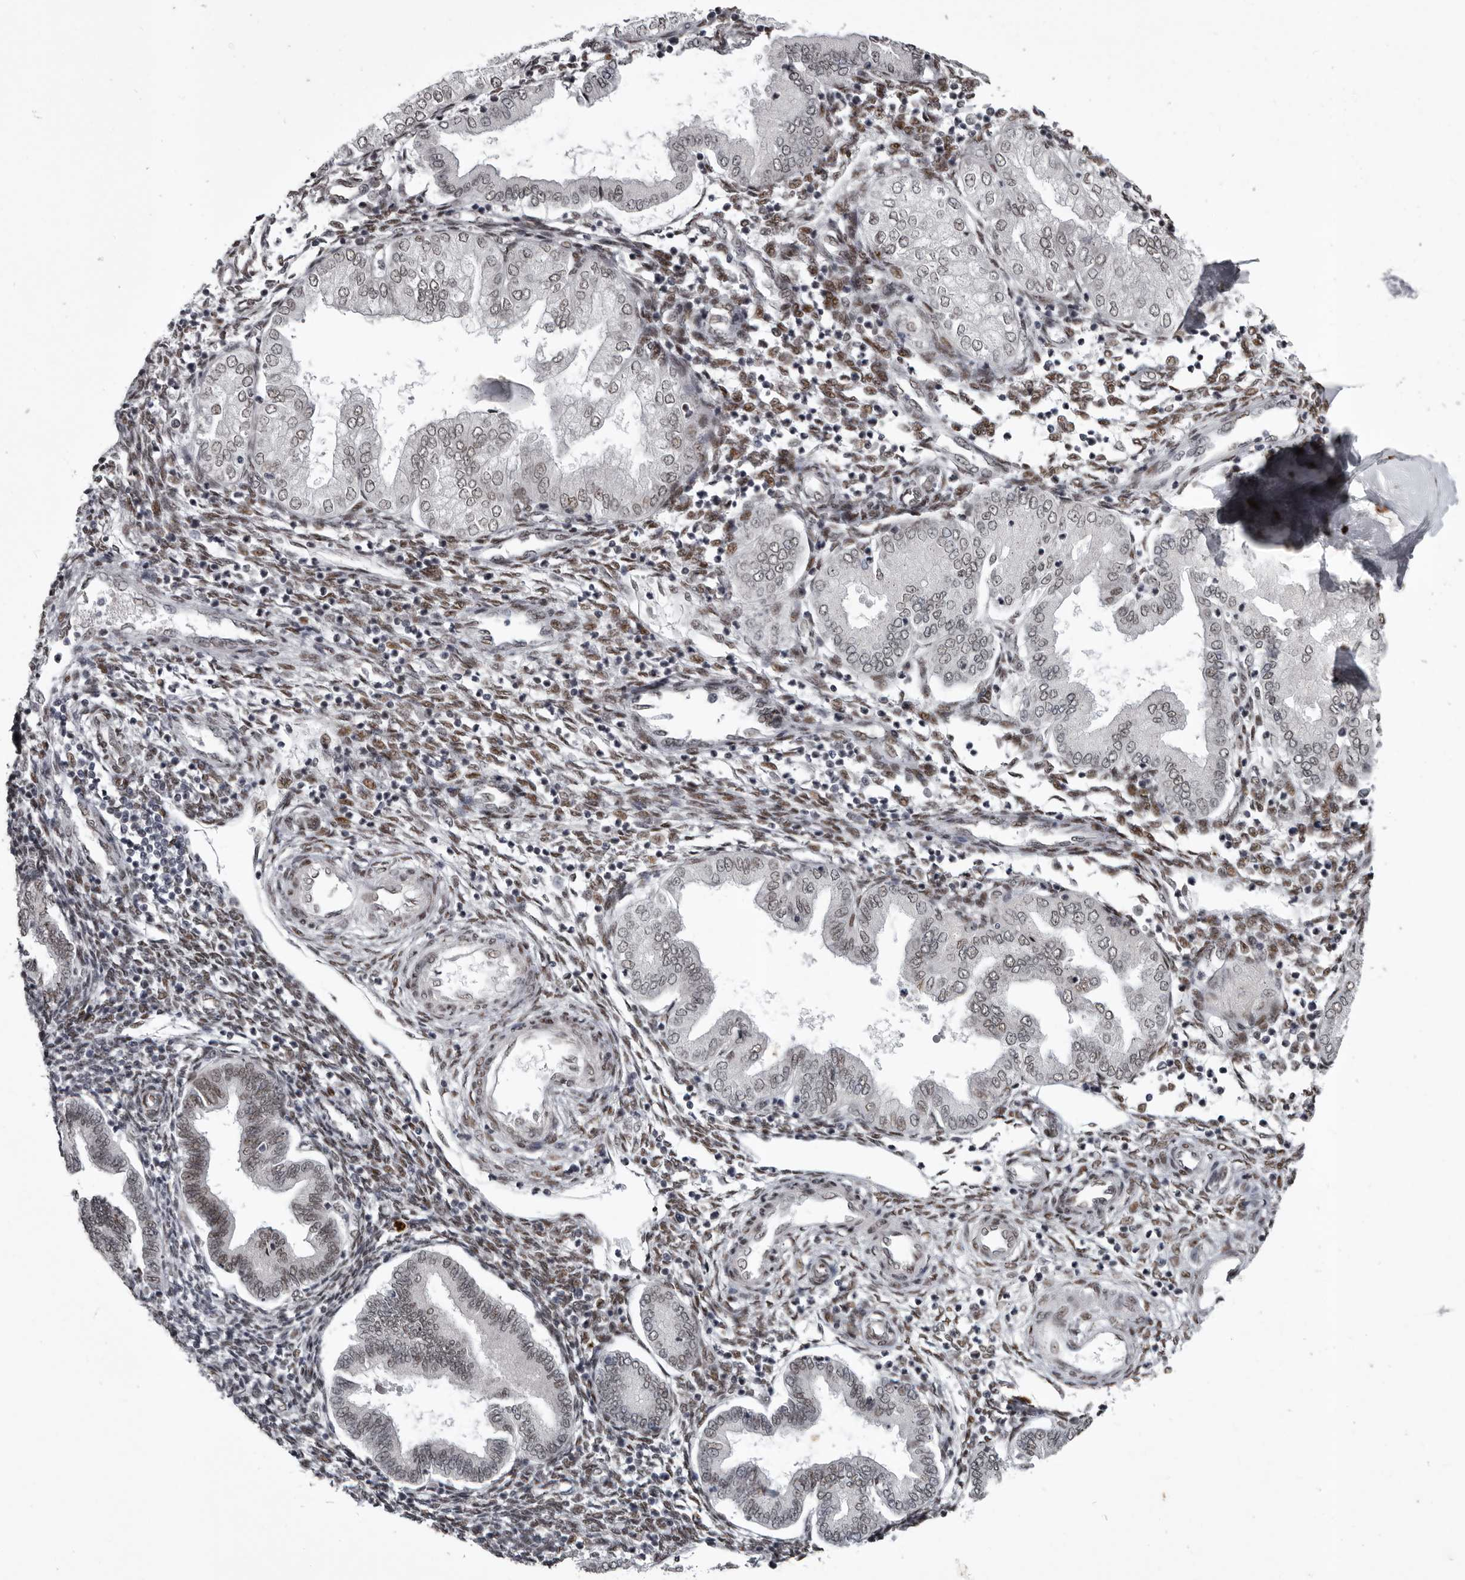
{"staining": {"intensity": "strong", "quantity": "25%-75%", "location": "nuclear"}, "tissue": "endometrium", "cell_type": "Cells in endometrial stroma", "image_type": "normal", "snomed": [{"axis": "morphology", "description": "Normal tissue, NOS"}, {"axis": "topography", "description": "Endometrium"}], "caption": "Protein staining of benign endometrium shows strong nuclear expression in approximately 25%-75% of cells in endometrial stroma. (IHC, brightfield microscopy, high magnification).", "gene": "NUMA1", "patient": {"sex": "female", "age": 53}}